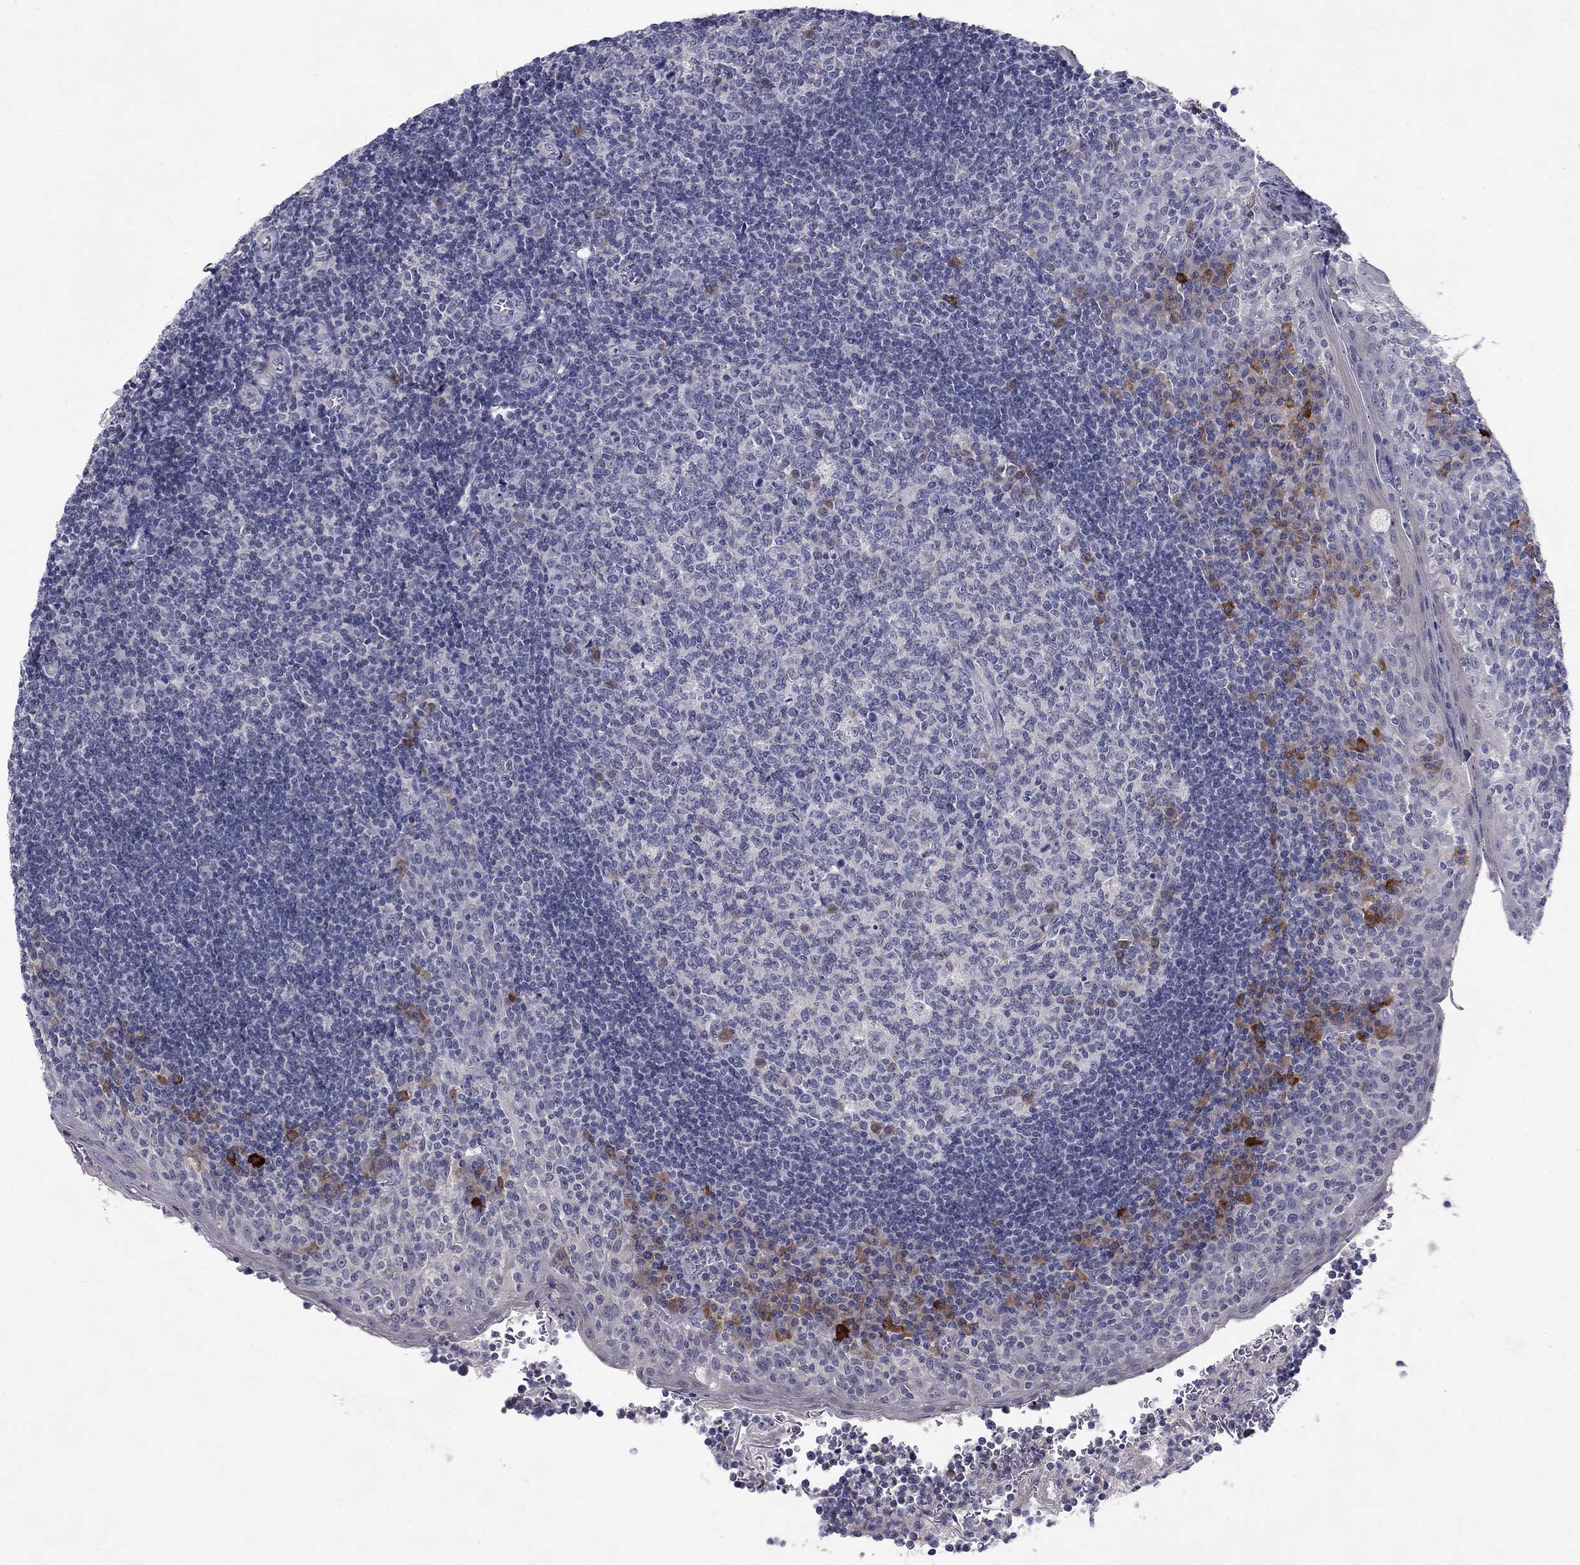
{"staining": {"intensity": "negative", "quantity": "none", "location": "none"}, "tissue": "tonsil", "cell_type": "Germinal center cells", "image_type": "normal", "snomed": [{"axis": "morphology", "description": "Normal tissue, NOS"}, {"axis": "topography", "description": "Tonsil"}], "caption": "The immunohistochemistry (IHC) histopathology image has no significant positivity in germinal center cells of tonsil.", "gene": "CACNA1A", "patient": {"sex": "female", "age": 13}}